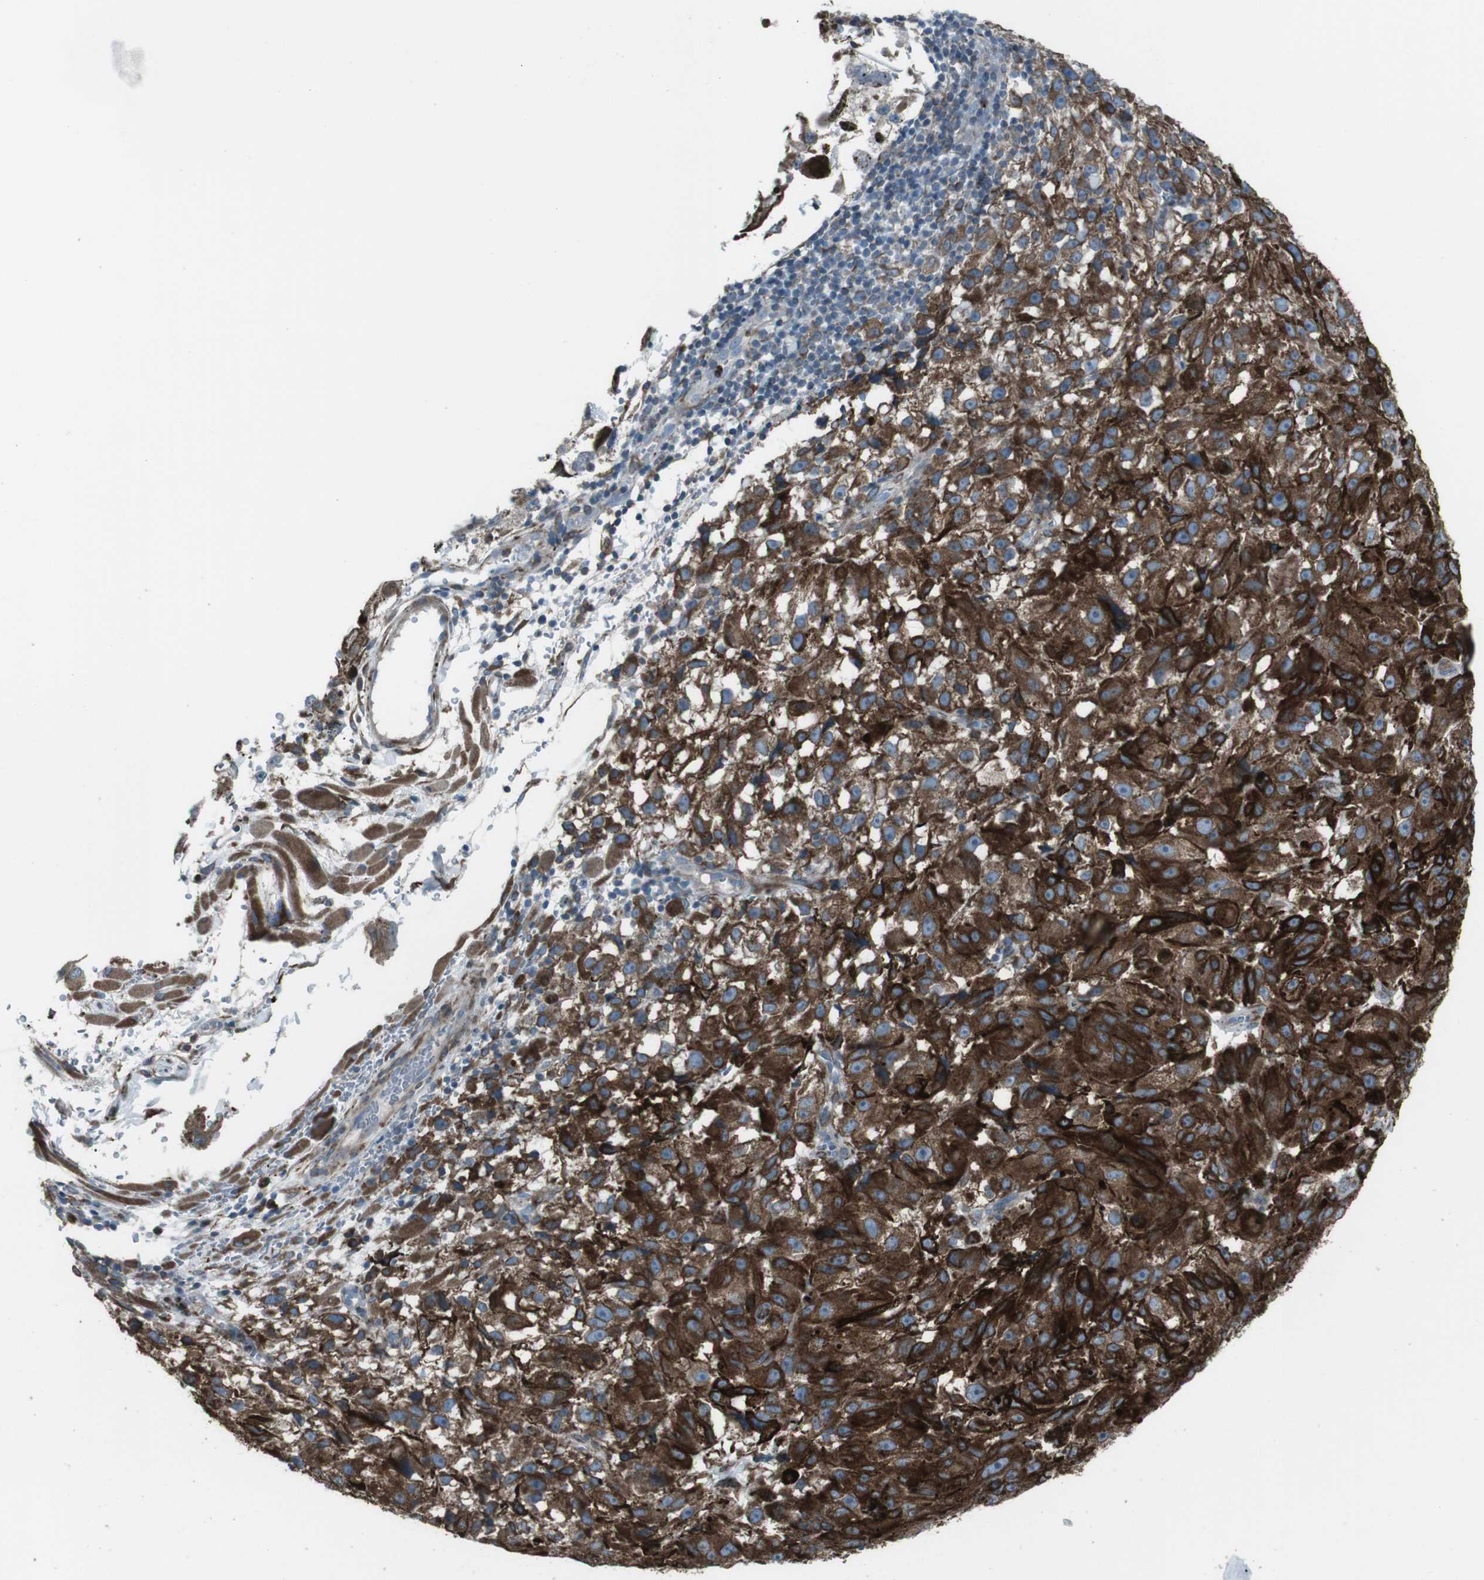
{"staining": {"intensity": "strong", "quantity": ">75%", "location": "cytoplasmic/membranous"}, "tissue": "melanoma", "cell_type": "Tumor cells", "image_type": "cancer", "snomed": [{"axis": "morphology", "description": "Malignant melanoma, NOS"}, {"axis": "topography", "description": "Skin"}], "caption": "Approximately >75% of tumor cells in human malignant melanoma reveal strong cytoplasmic/membranous protein expression as visualized by brown immunohistochemical staining.", "gene": "LNPK", "patient": {"sex": "female", "age": 104}}